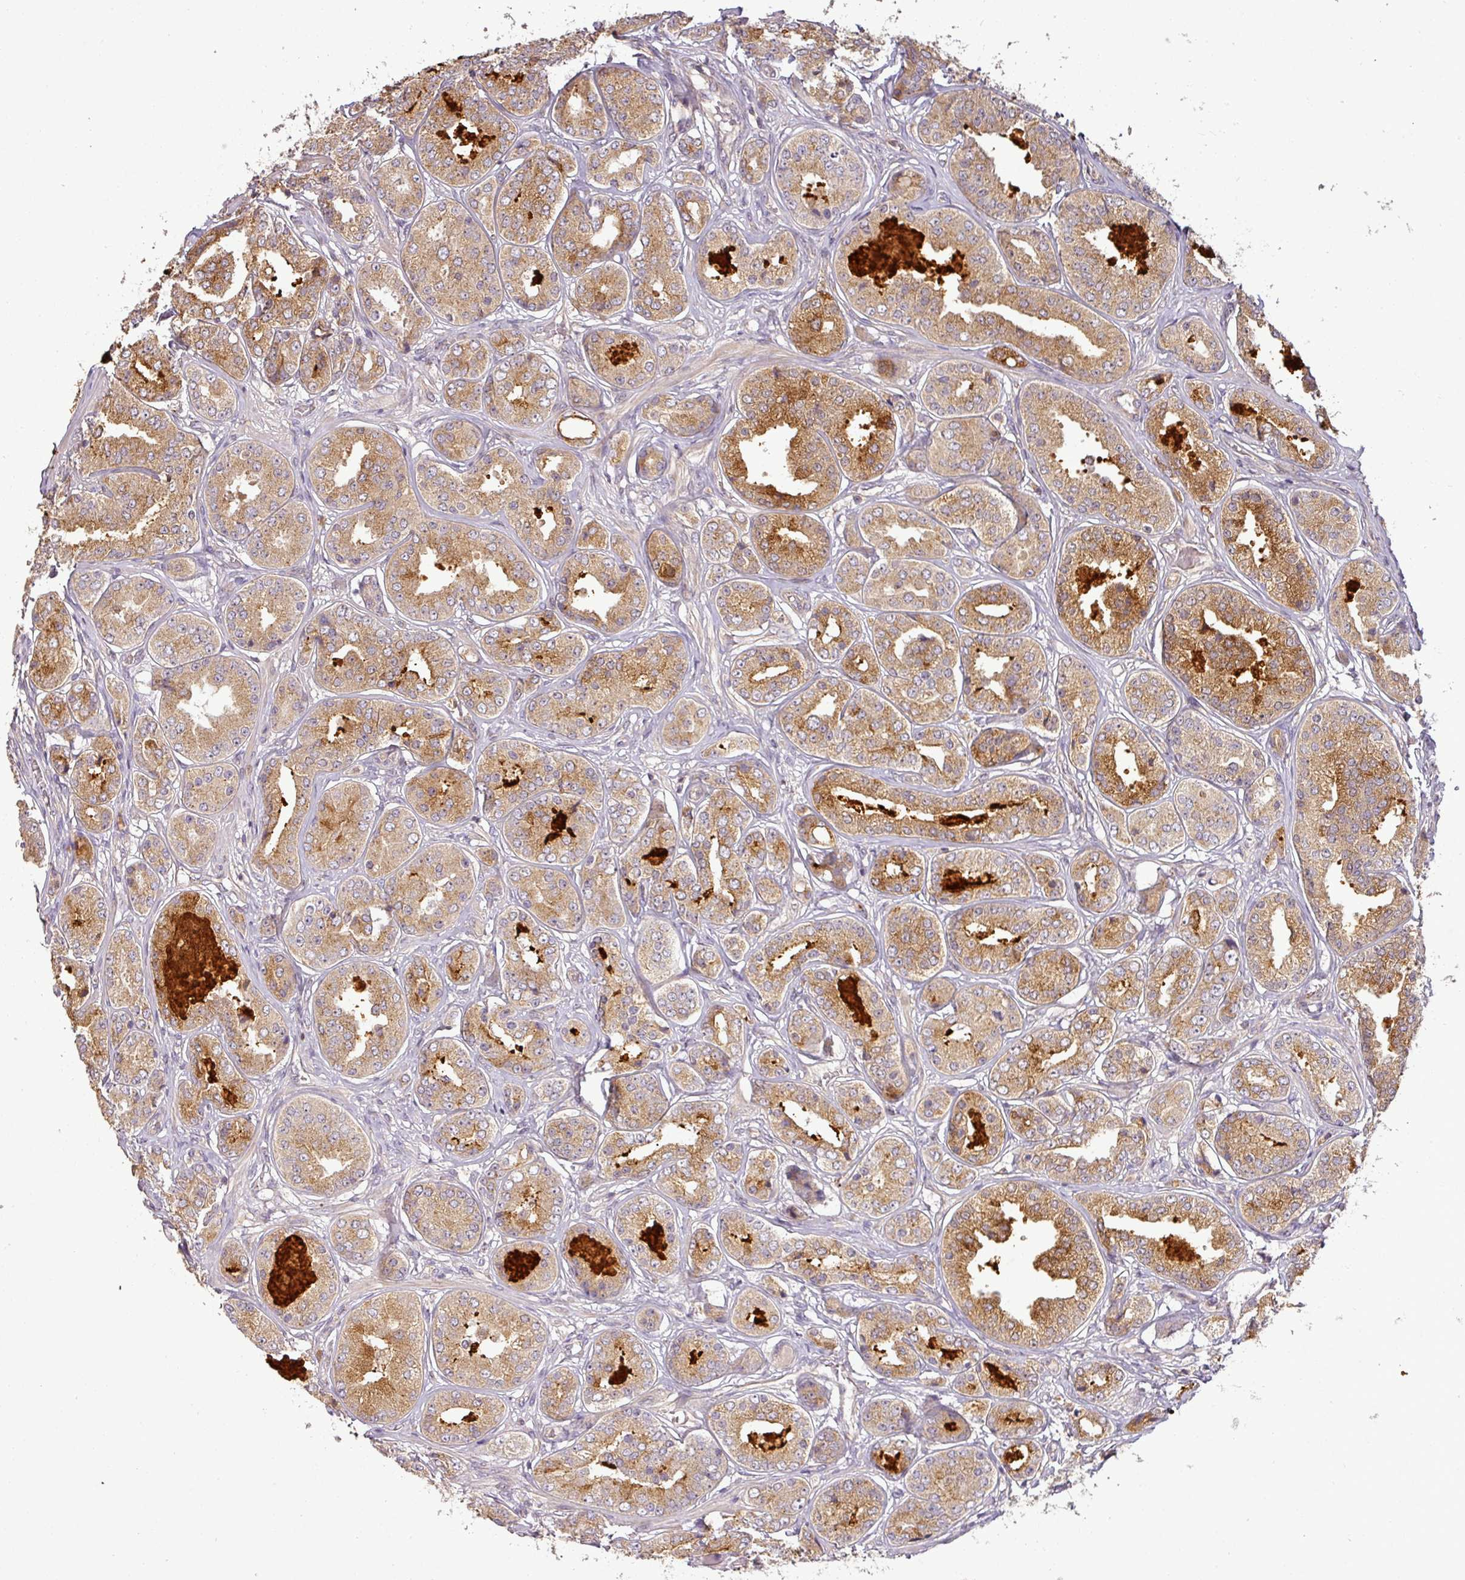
{"staining": {"intensity": "moderate", "quantity": ">75%", "location": "cytoplasmic/membranous"}, "tissue": "prostate cancer", "cell_type": "Tumor cells", "image_type": "cancer", "snomed": [{"axis": "morphology", "description": "Adenocarcinoma, High grade"}, {"axis": "topography", "description": "Prostate"}], "caption": "High-power microscopy captured an immunohistochemistry photomicrograph of adenocarcinoma (high-grade) (prostate), revealing moderate cytoplasmic/membranous staining in about >75% of tumor cells.", "gene": "NIN", "patient": {"sex": "male", "age": 63}}